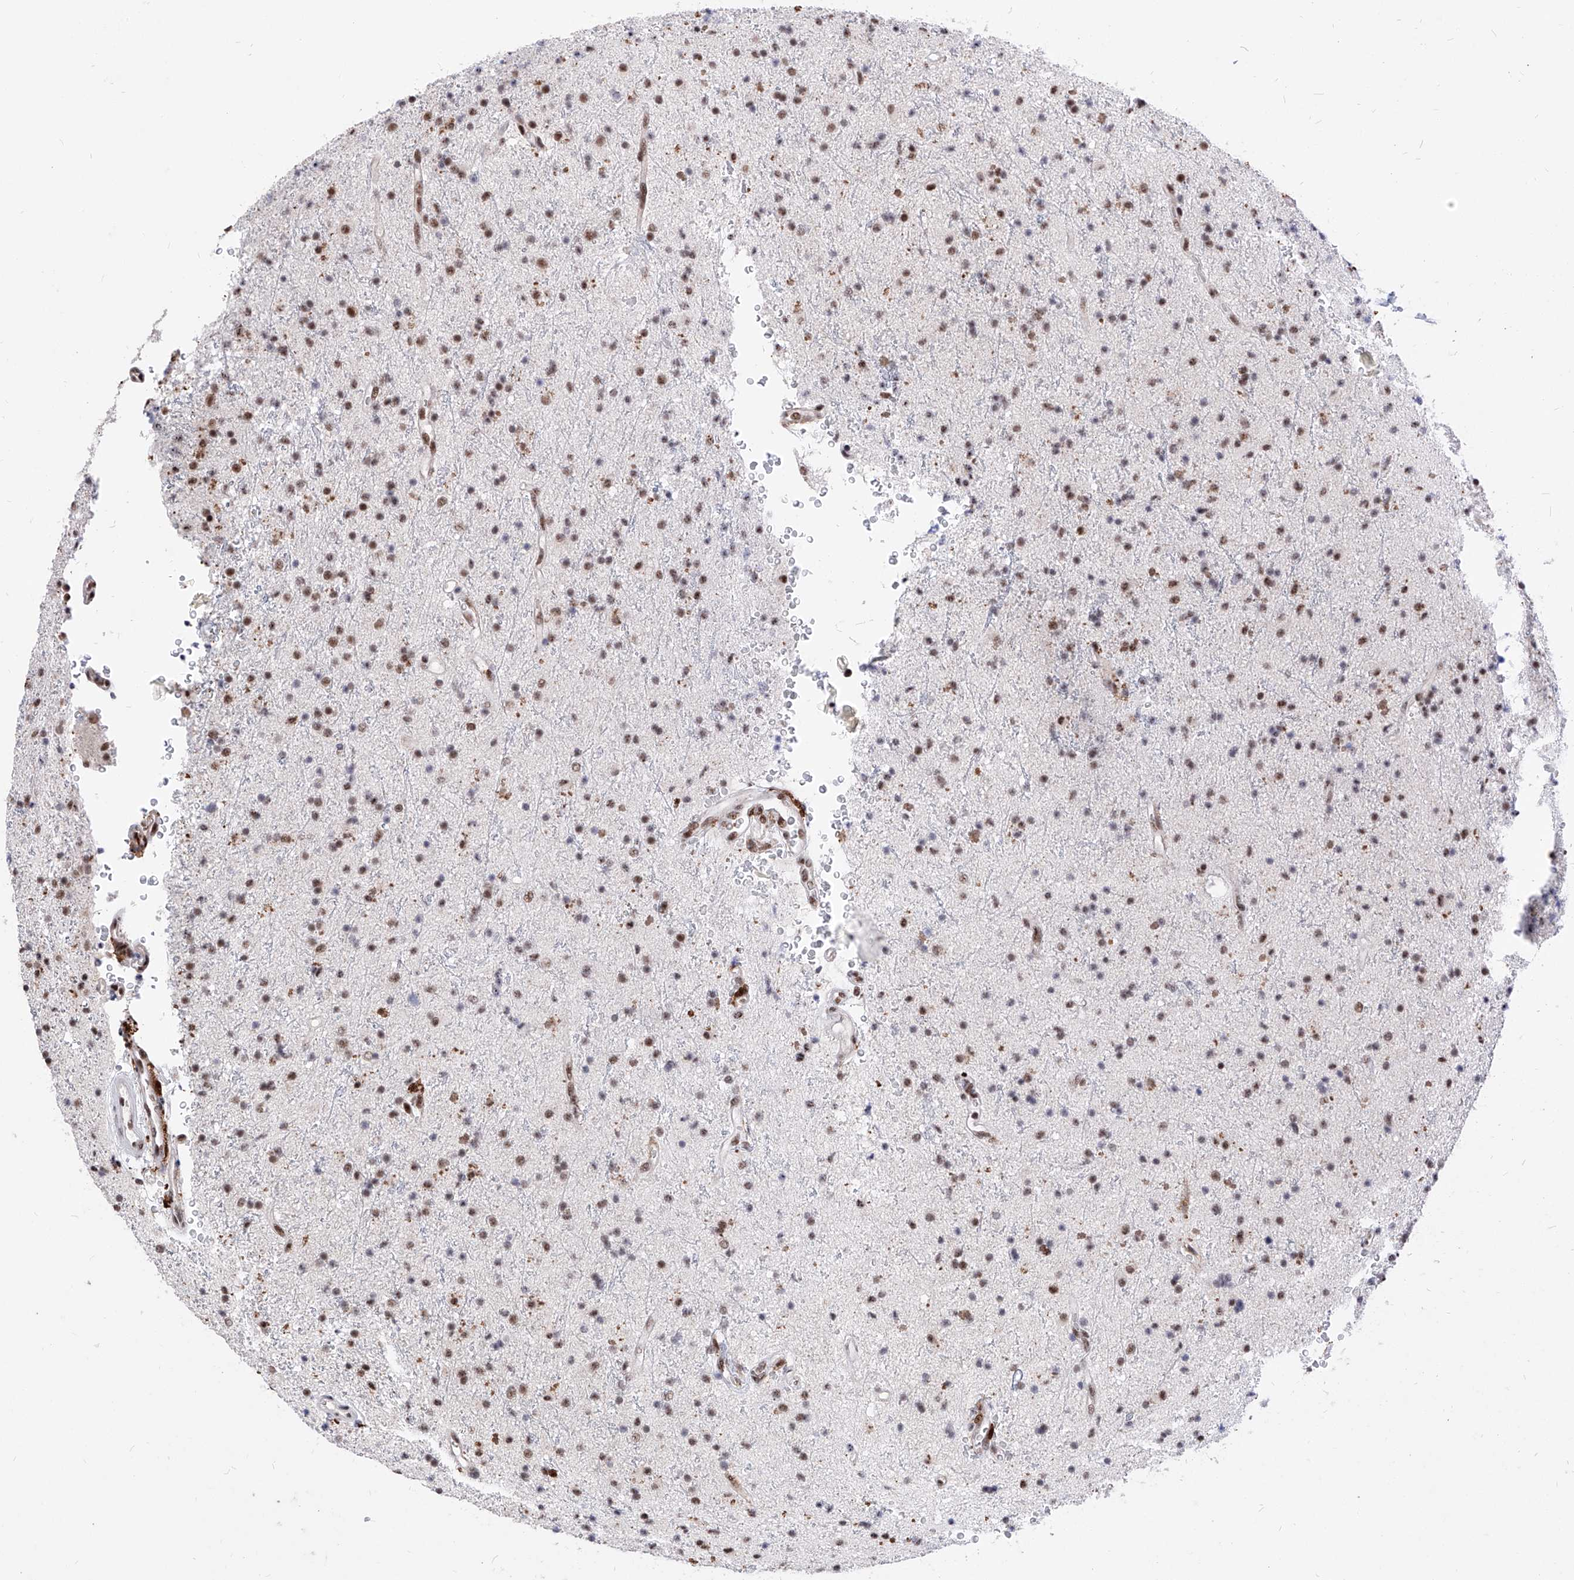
{"staining": {"intensity": "moderate", "quantity": "25%-75%", "location": "nuclear"}, "tissue": "glioma", "cell_type": "Tumor cells", "image_type": "cancer", "snomed": [{"axis": "morphology", "description": "Glioma, malignant, High grade"}, {"axis": "topography", "description": "Brain"}], "caption": "A brown stain labels moderate nuclear positivity of a protein in malignant high-grade glioma tumor cells. (brown staining indicates protein expression, while blue staining denotes nuclei).", "gene": "PHF5A", "patient": {"sex": "male", "age": 34}}